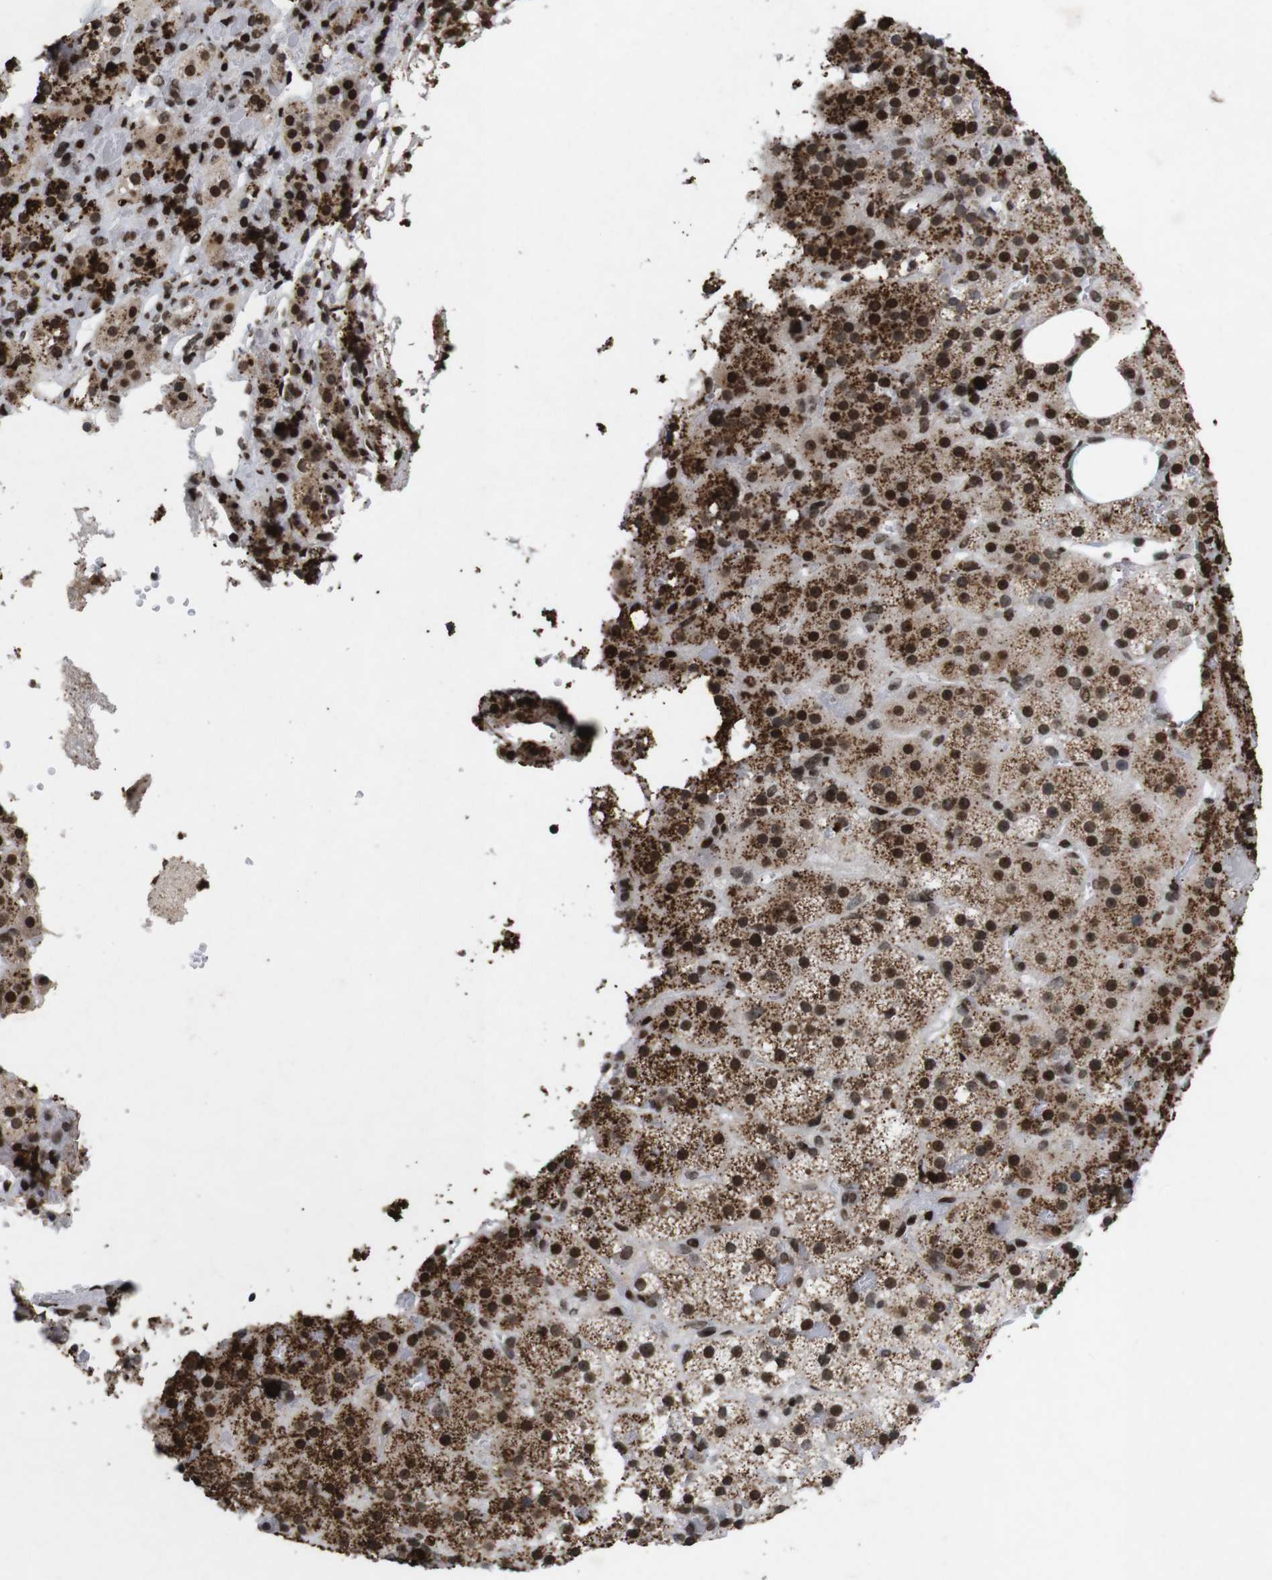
{"staining": {"intensity": "strong", "quantity": "<25%", "location": "cytoplasmic/membranous,nuclear"}, "tissue": "adrenal gland", "cell_type": "Glandular cells", "image_type": "normal", "snomed": [{"axis": "morphology", "description": "Normal tissue, NOS"}, {"axis": "topography", "description": "Adrenal gland"}], "caption": "Protein expression analysis of unremarkable human adrenal gland reveals strong cytoplasmic/membranous,nuclear staining in approximately <25% of glandular cells. (Stains: DAB in brown, nuclei in blue, Microscopy: brightfield microscopy at high magnification).", "gene": "MAGEH1", "patient": {"sex": "female", "age": 59}}